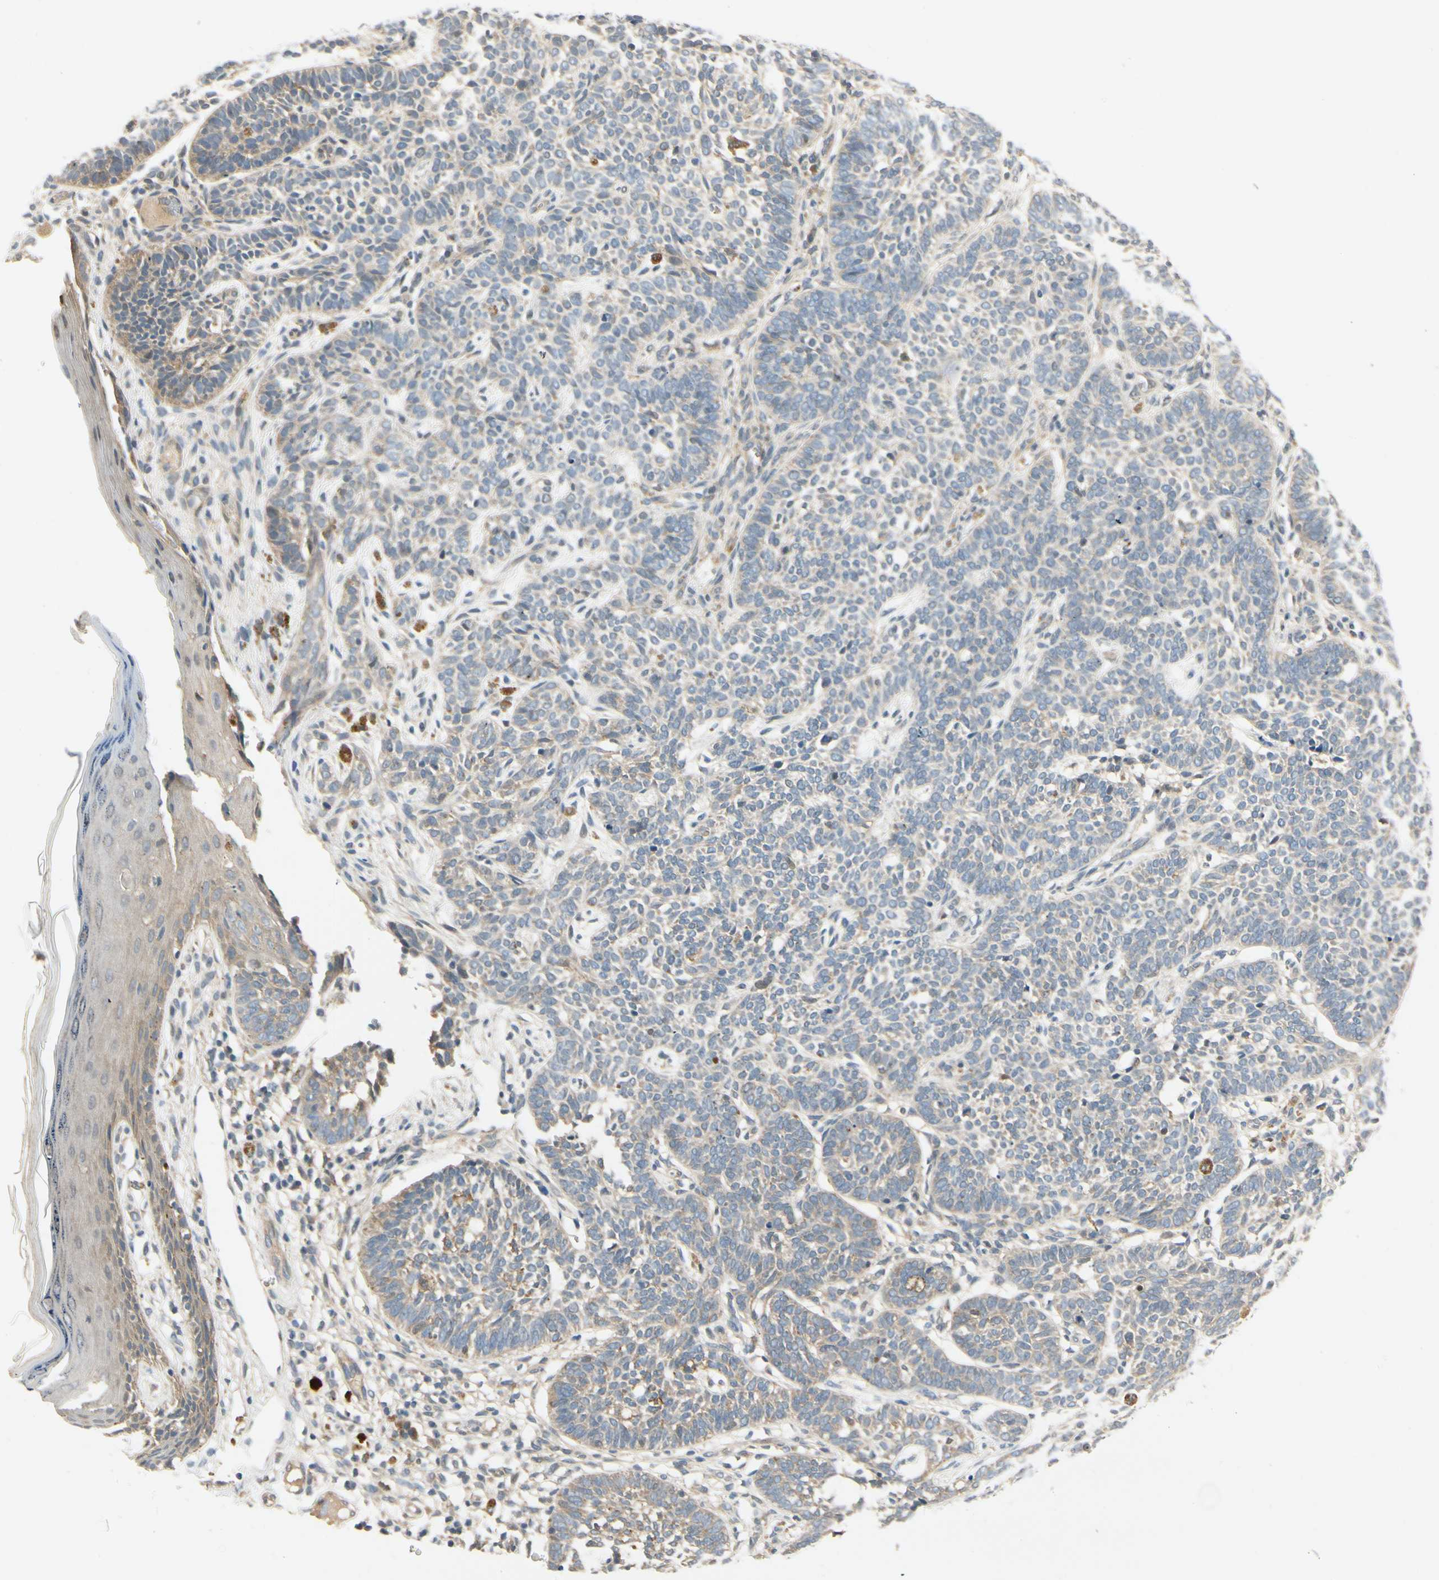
{"staining": {"intensity": "weak", "quantity": "<25%", "location": "cytoplasmic/membranous"}, "tissue": "skin cancer", "cell_type": "Tumor cells", "image_type": "cancer", "snomed": [{"axis": "morphology", "description": "Normal tissue, NOS"}, {"axis": "morphology", "description": "Basal cell carcinoma"}, {"axis": "topography", "description": "Skin"}], "caption": "The micrograph exhibits no significant positivity in tumor cells of basal cell carcinoma (skin).", "gene": "EPHB3", "patient": {"sex": "male", "age": 87}}